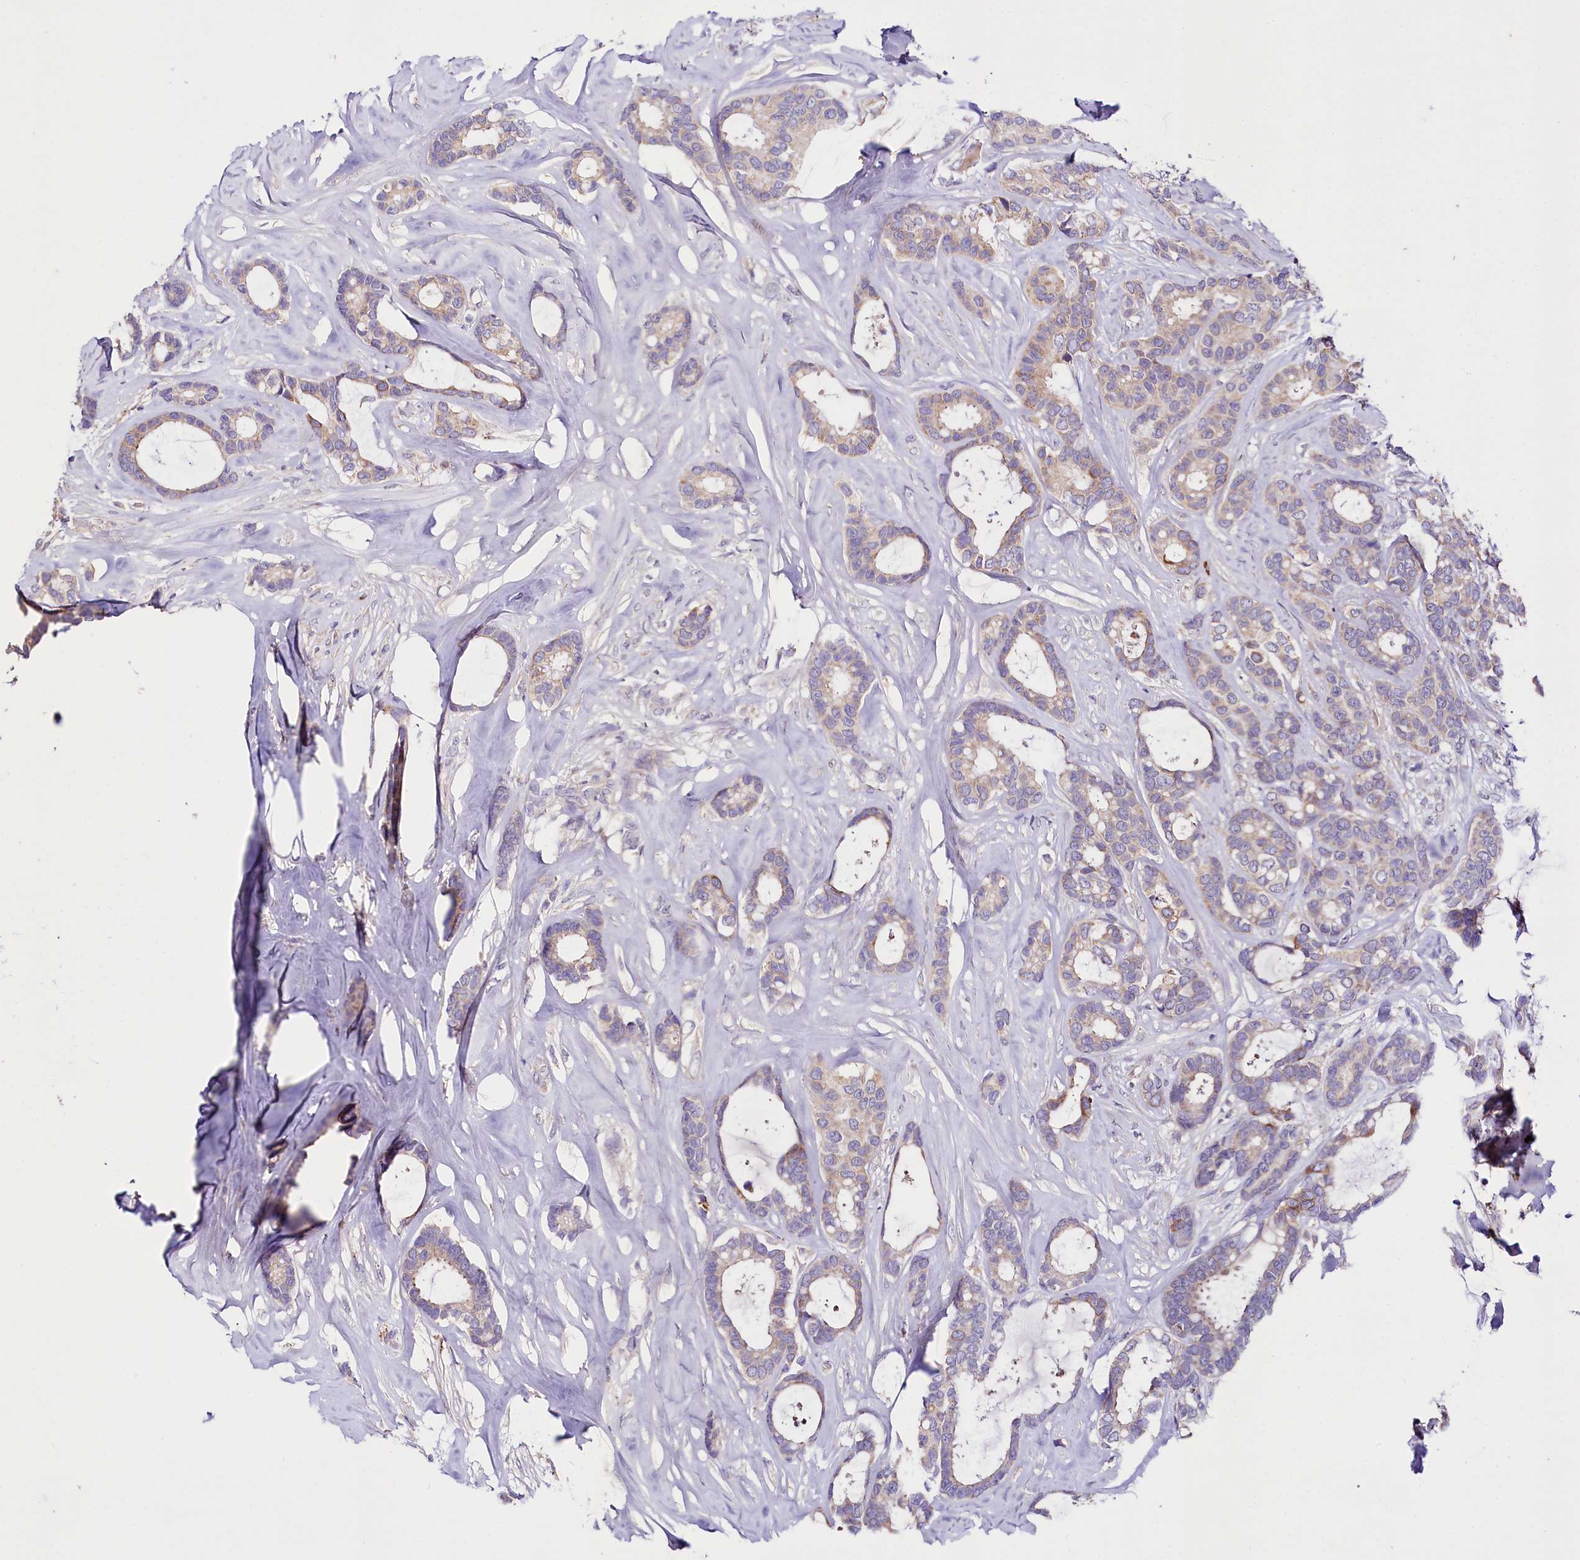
{"staining": {"intensity": "weak", "quantity": "<25%", "location": "cytoplasmic/membranous"}, "tissue": "breast cancer", "cell_type": "Tumor cells", "image_type": "cancer", "snomed": [{"axis": "morphology", "description": "Duct carcinoma"}, {"axis": "topography", "description": "Breast"}], "caption": "This is a photomicrograph of immunohistochemistry staining of breast infiltrating ductal carcinoma, which shows no positivity in tumor cells.", "gene": "ZNF45", "patient": {"sex": "female", "age": 87}}